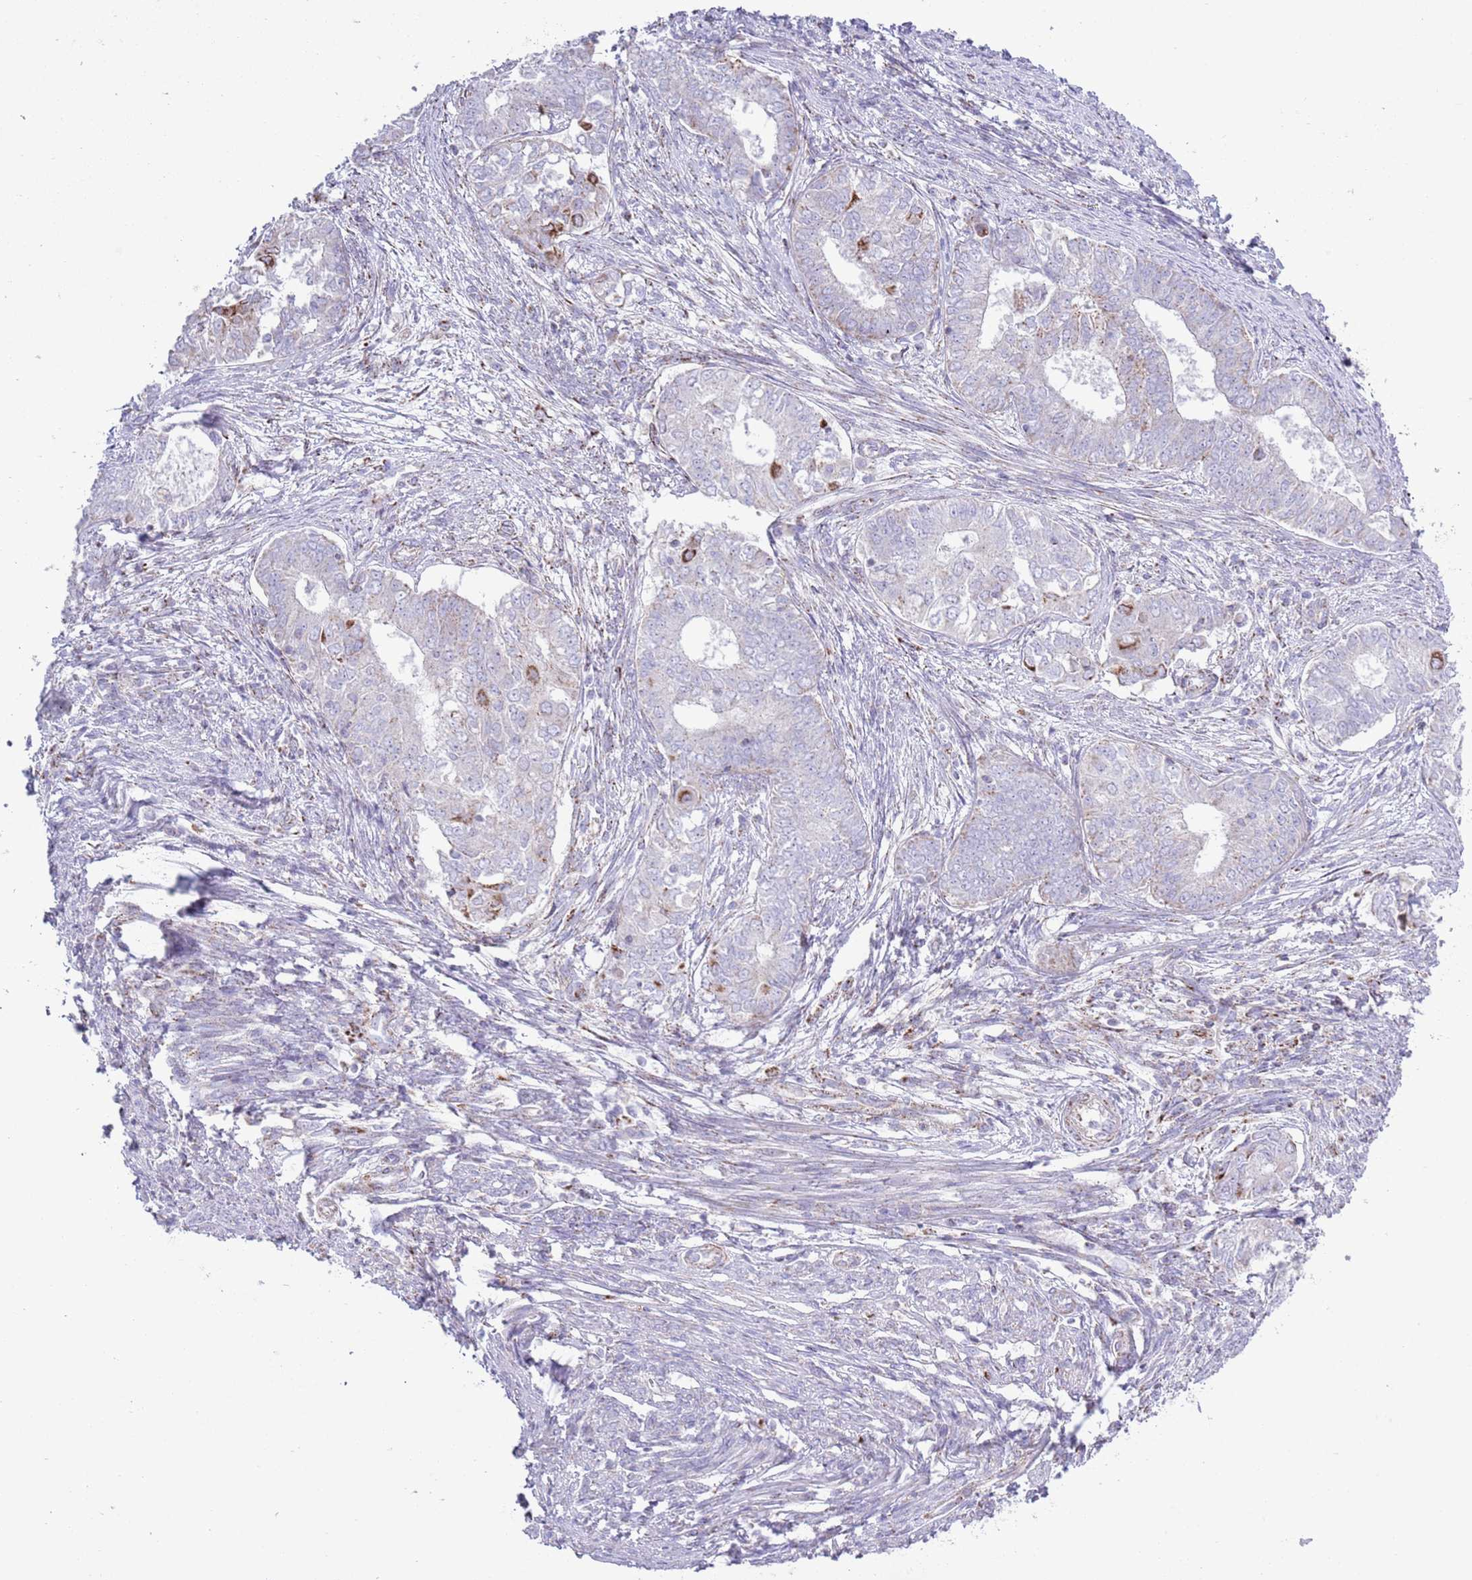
{"staining": {"intensity": "negative", "quantity": "none", "location": "none"}, "tissue": "endometrial cancer", "cell_type": "Tumor cells", "image_type": "cancer", "snomed": [{"axis": "morphology", "description": "Adenocarcinoma, NOS"}, {"axis": "topography", "description": "Endometrium"}], "caption": "Immunohistochemistry (IHC) image of neoplastic tissue: human endometrial adenocarcinoma stained with DAB demonstrates no significant protein positivity in tumor cells.", "gene": "ATP6V1B1", "patient": {"sex": "female", "age": 62}}